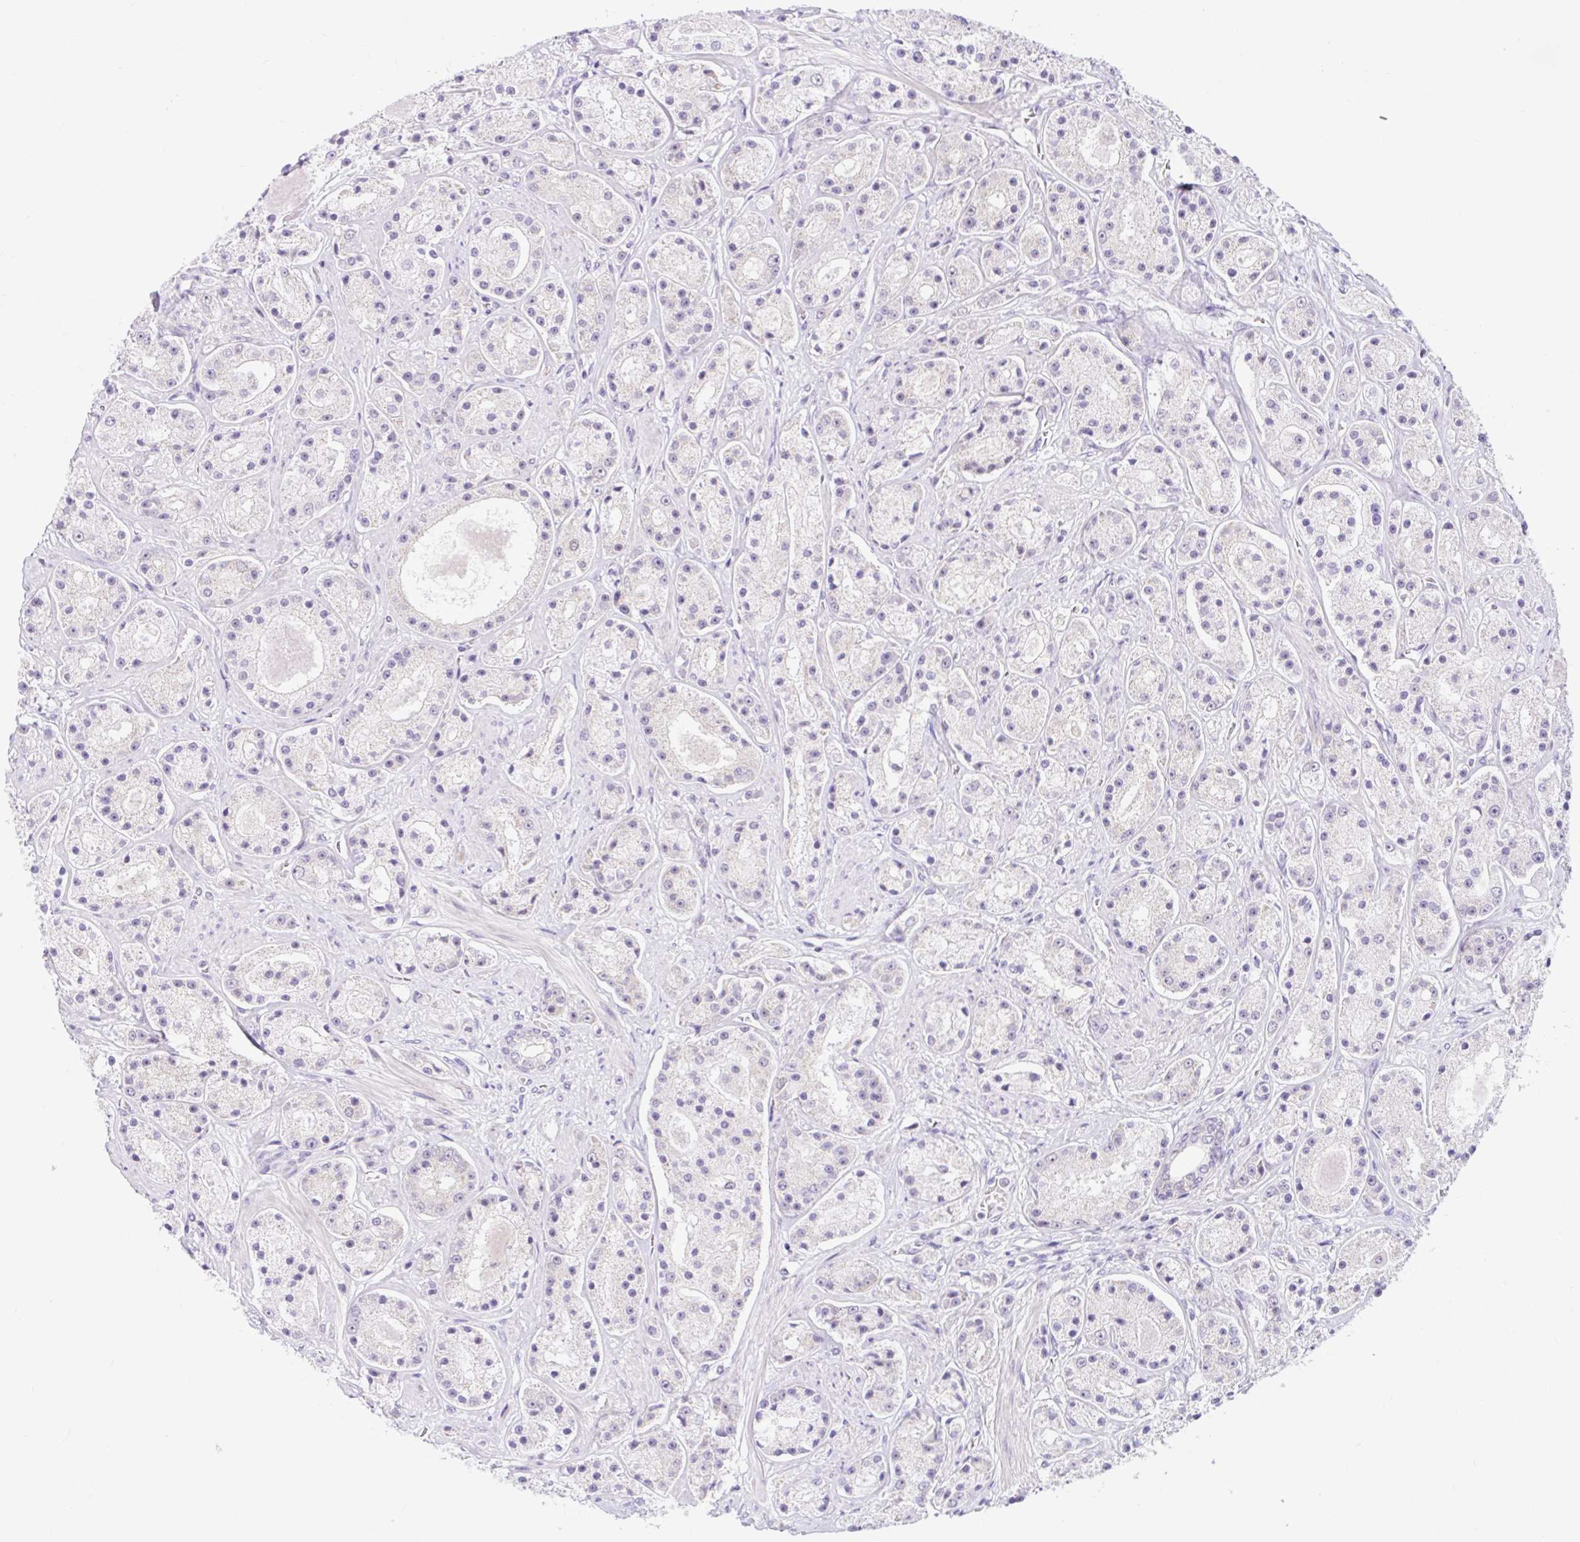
{"staining": {"intensity": "negative", "quantity": "none", "location": "none"}, "tissue": "prostate cancer", "cell_type": "Tumor cells", "image_type": "cancer", "snomed": [{"axis": "morphology", "description": "Adenocarcinoma, High grade"}, {"axis": "topography", "description": "Prostate"}], "caption": "An image of prostate adenocarcinoma (high-grade) stained for a protein displays no brown staining in tumor cells.", "gene": "ITPK1", "patient": {"sex": "male", "age": 67}}